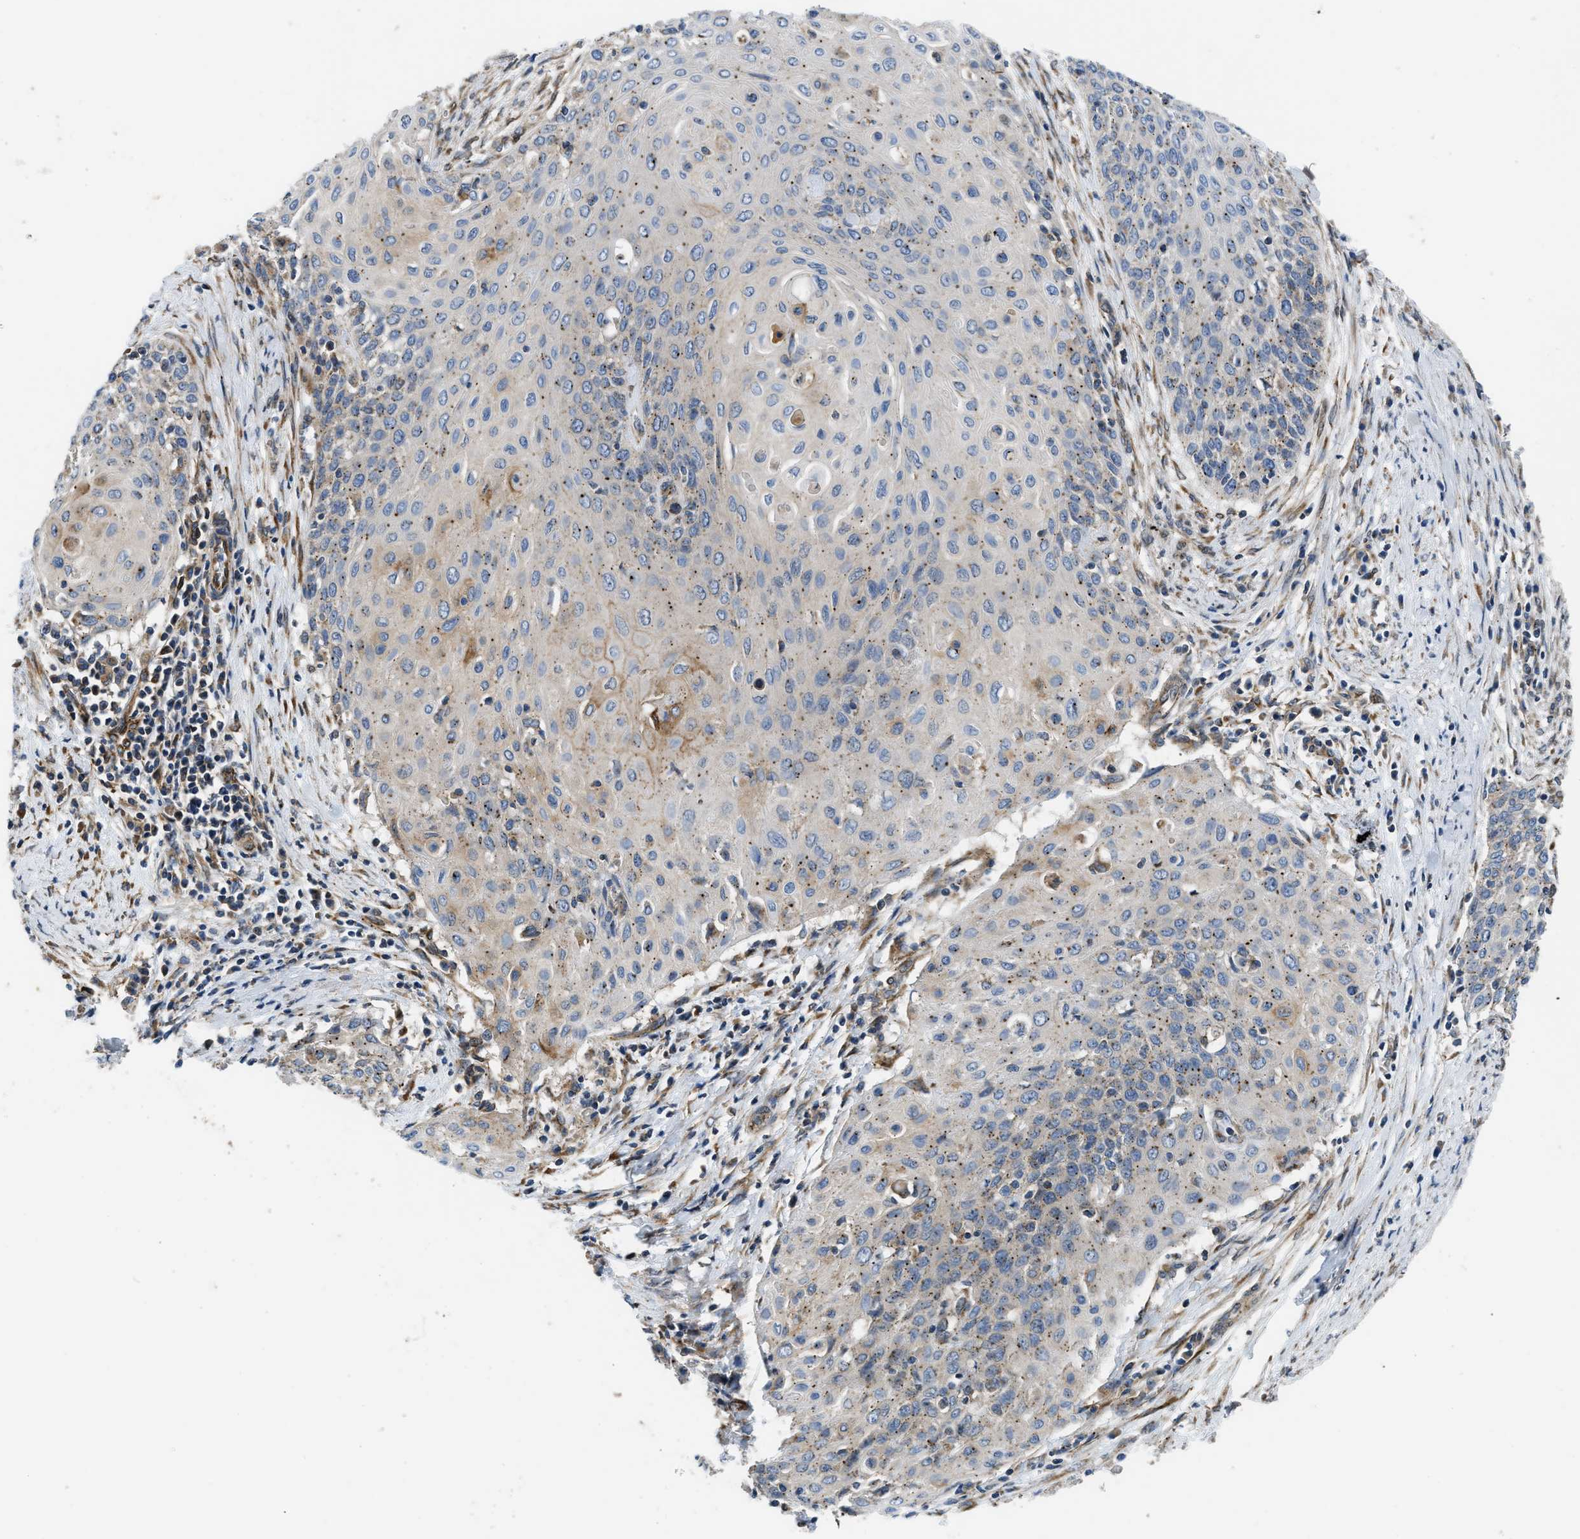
{"staining": {"intensity": "moderate", "quantity": "<25%", "location": "cytoplasmic/membranous"}, "tissue": "cervical cancer", "cell_type": "Tumor cells", "image_type": "cancer", "snomed": [{"axis": "morphology", "description": "Squamous cell carcinoma, NOS"}, {"axis": "topography", "description": "Cervix"}], "caption": "Moderate cytoplasmic/membranous protein expression is appreciated in approximately <25% of tumor cells in squamous cell carcinoma (cervical).", "gene": "ARL6IP5", "patient": {"sex": "female", "age": 39}}